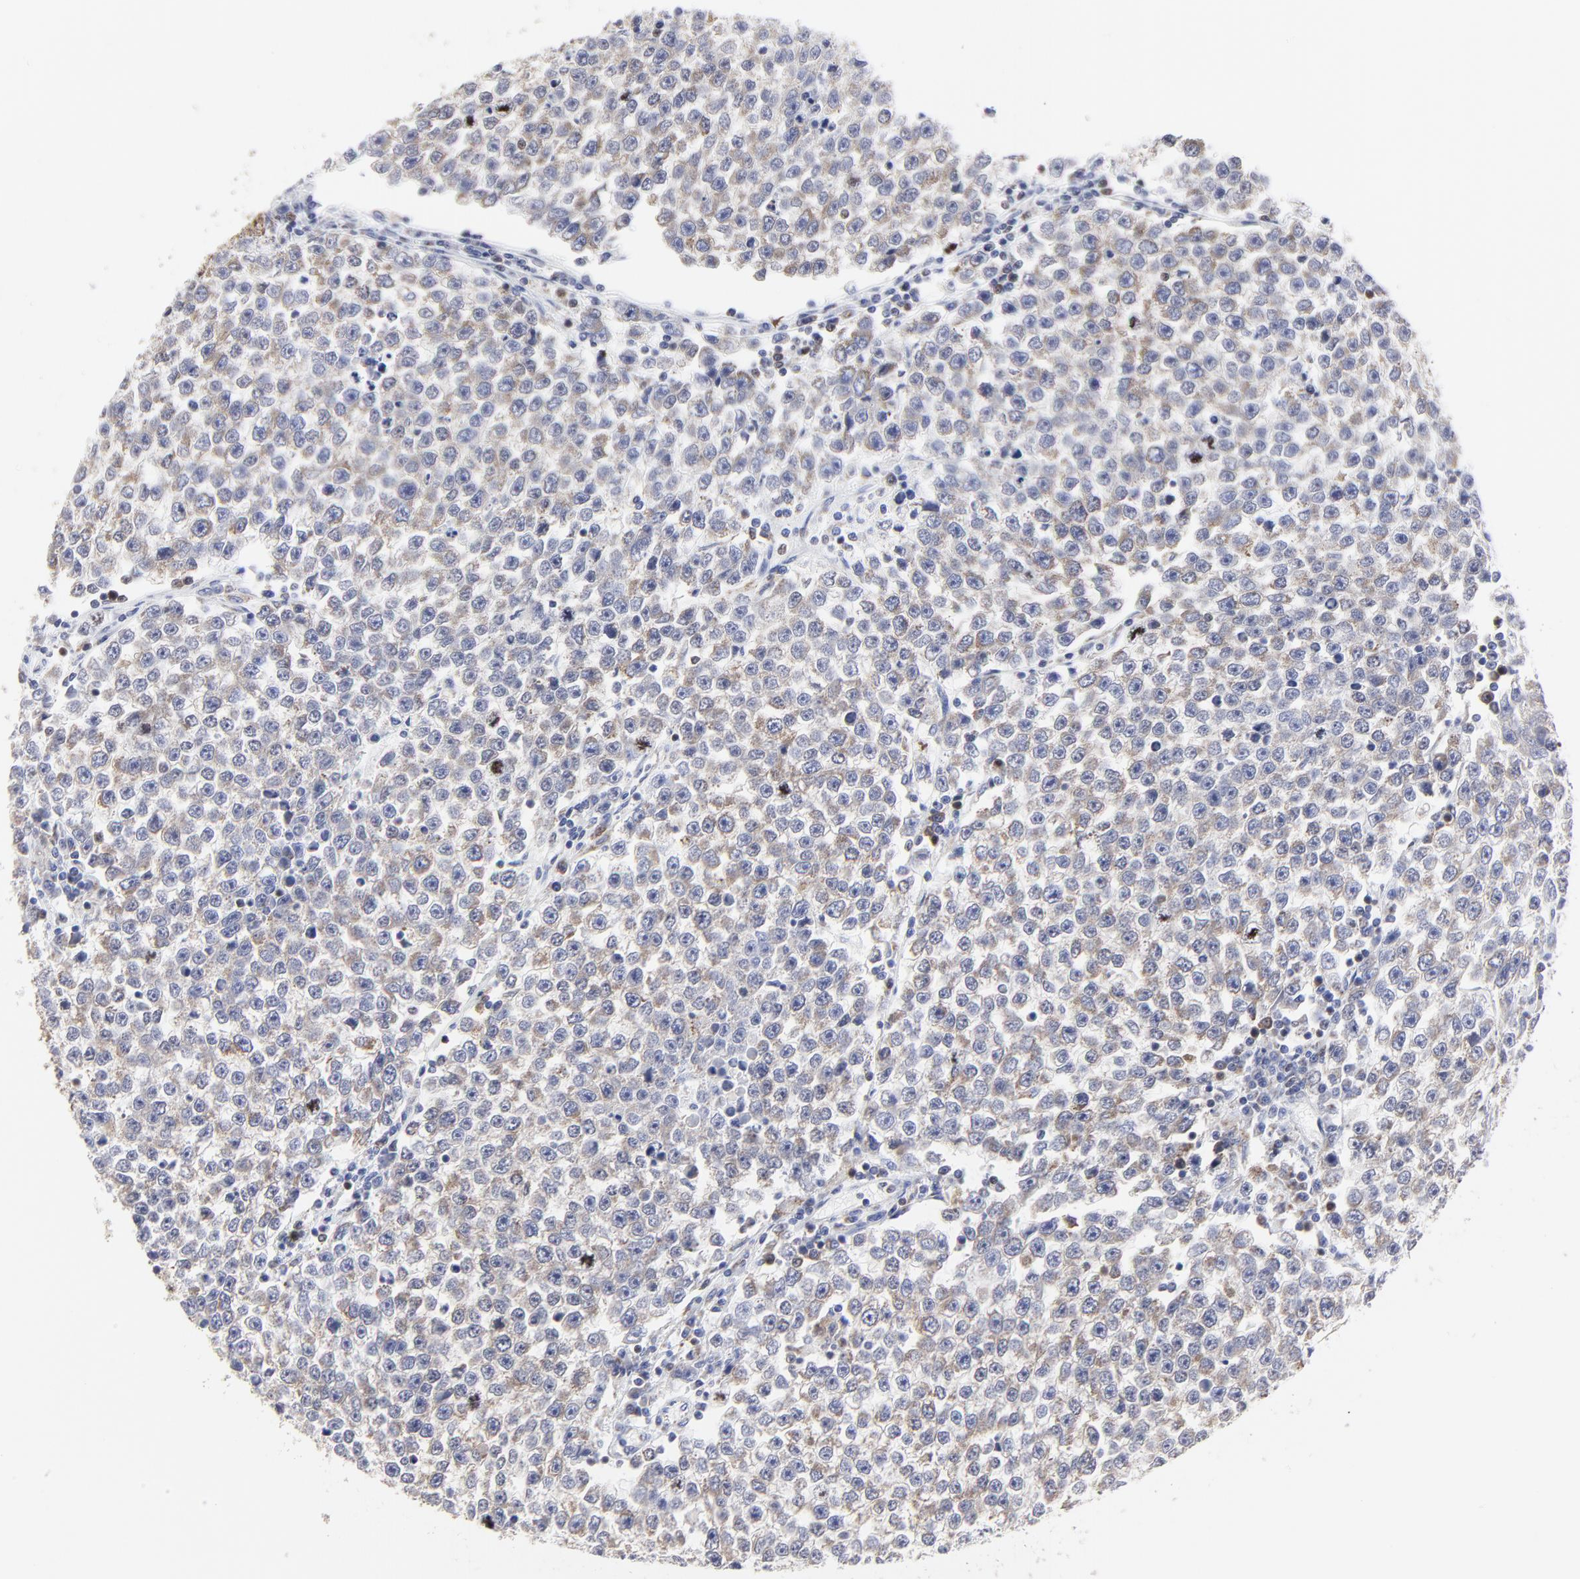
{"staining": {"intensity": "weak", "quantity": ">75%", "location": "cytoplasmic/membranous"}, "tissue": "testis cancer", "cell_type": "Tumor cells", "image_type": "cancer", "snomed": [{"axis": "morphology", "description": "Seminoma, NOS"}, {"axis": "topography", "description": "Testis"}], "caption": "About >75% of tumor cells in testis cancer demonstrate weak cytoplasmic/membranous protein positivity as visualized by brown immunohistochemical staining.", "gene": "NCAPH", "patient": {"sex": "male", "age": 36}}